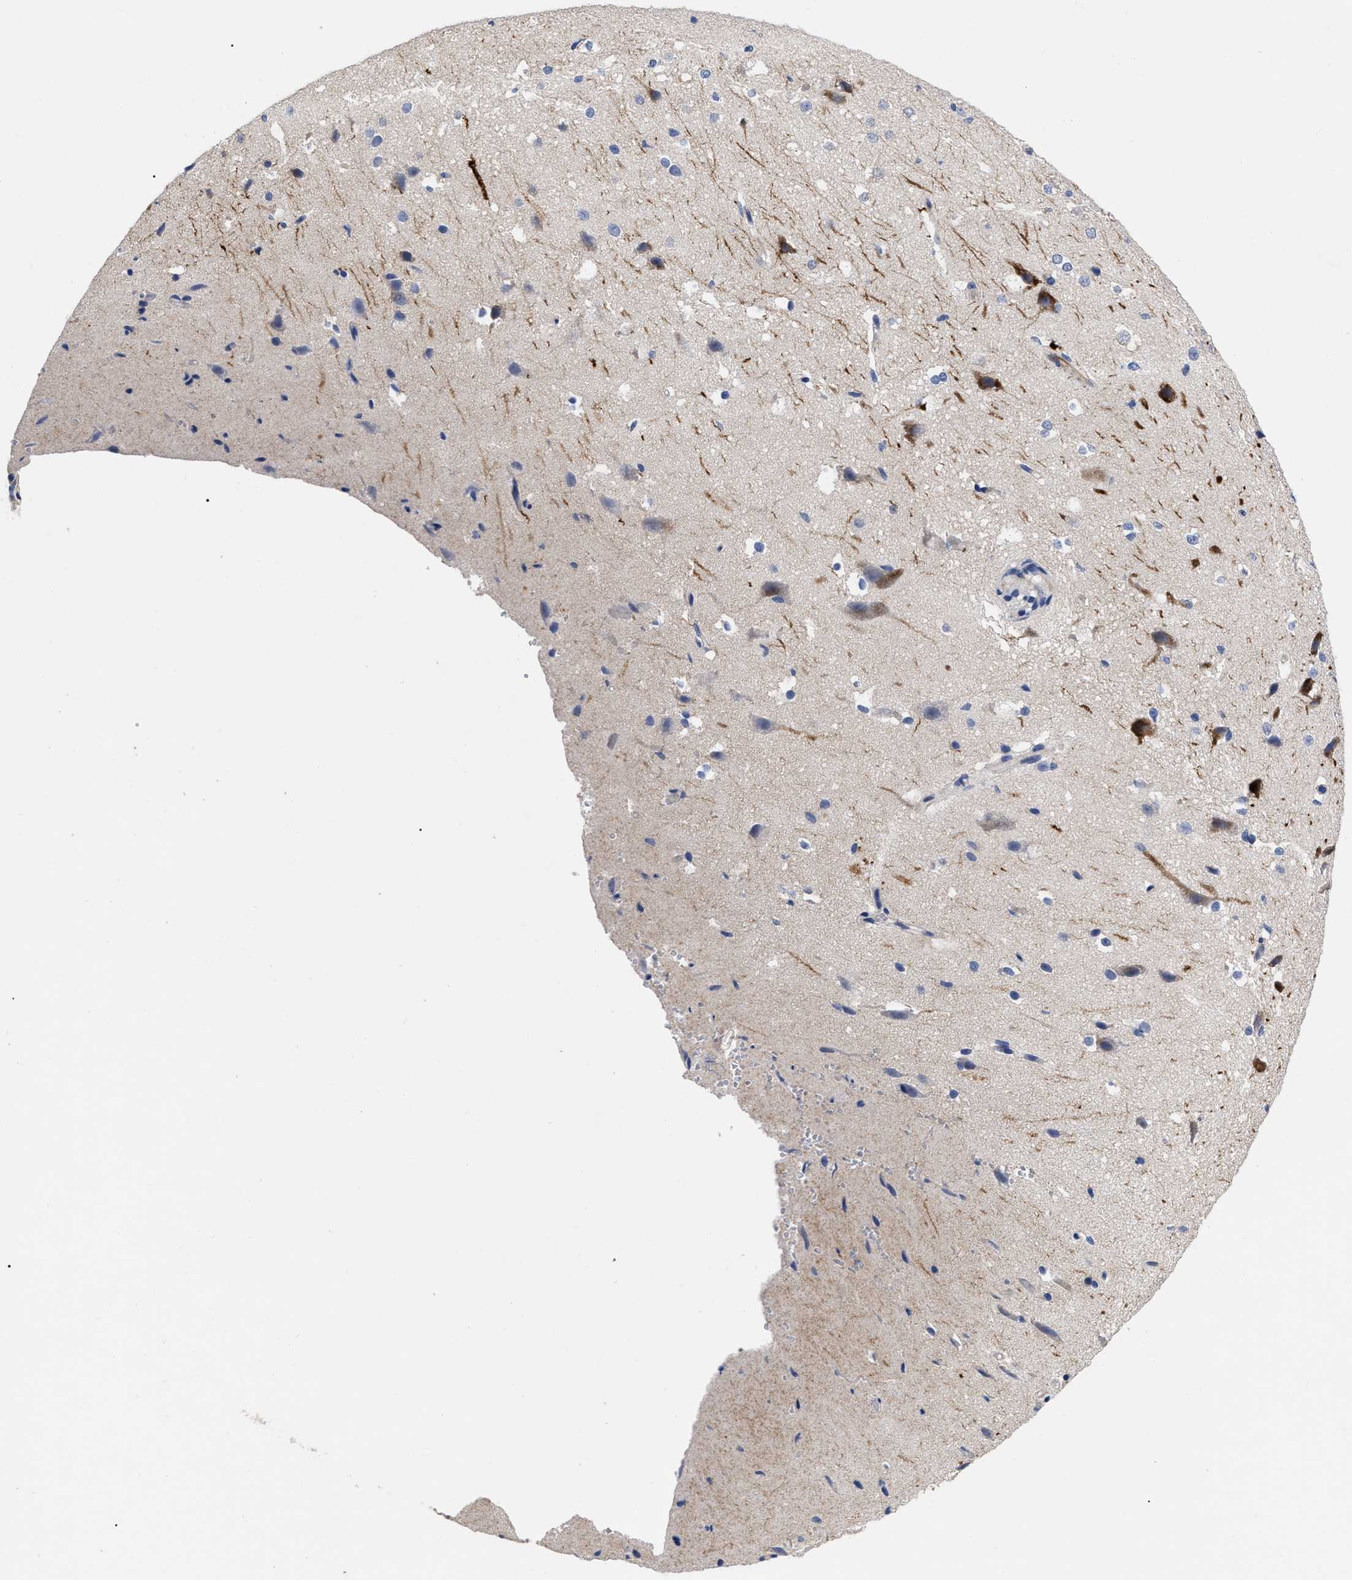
{"staining": {"intensity": "negative", "quantity": "none", "location": "none"}, "tissue": "cerebral cortex", "cell_type": "Endothelial cells", "image_type": "normal", "snomed": [{"axis": "morphology", "description": "Normal tissue, NOS"}, {"axis": "morphology", "description": "Developmental malformation"}, {"axis": "topography", "description": "Cerebral cortex"}], "caption": "An IHC image of benign cerebral cortex is shown. There is no staining in endothelial cells of cerebral cortex.", "gene": "CCN5", "patient": {"sex": "female", "age": 30}}